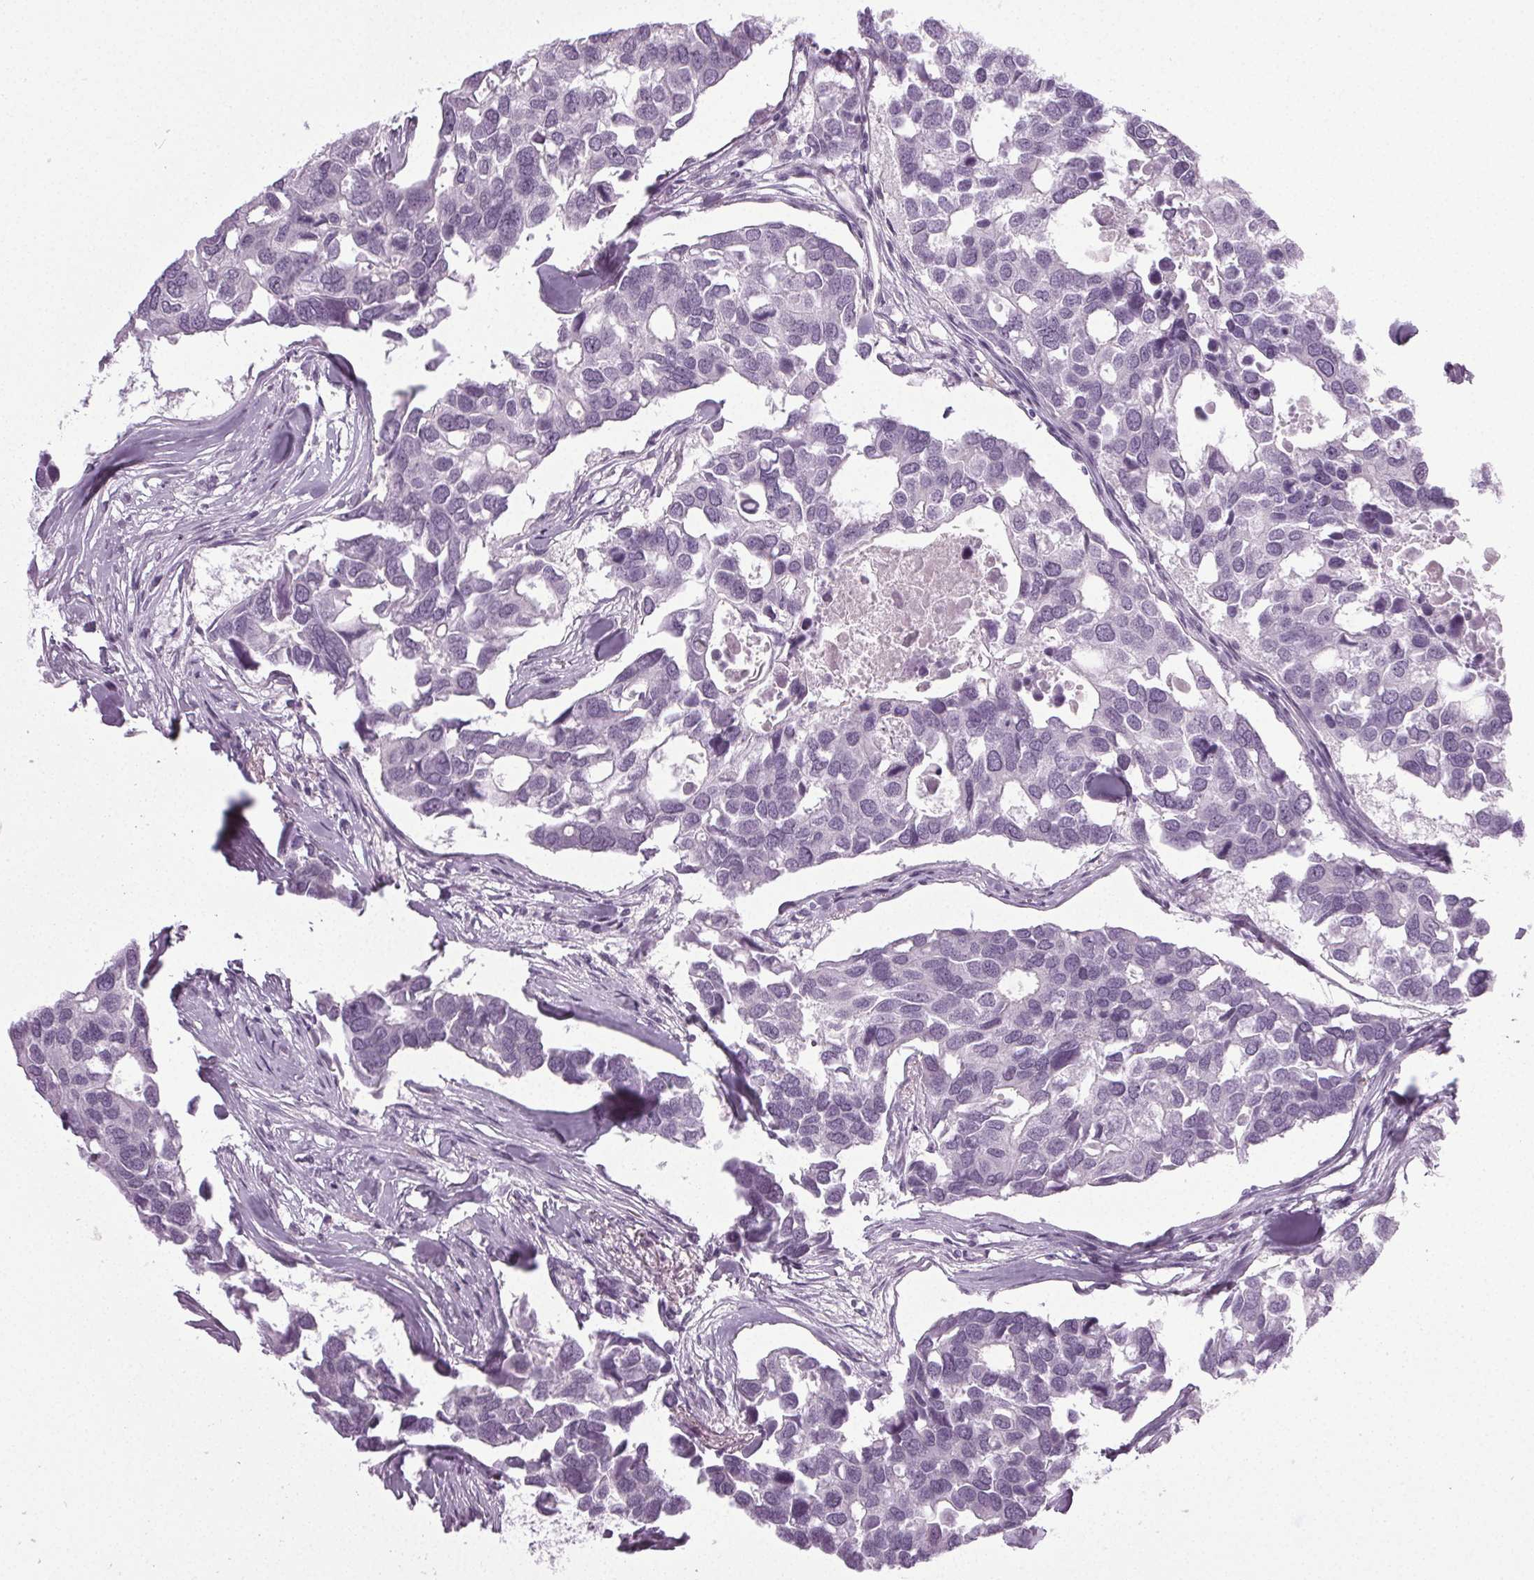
{"staining": {"intensity": "negative", "quantity": "none", "location": "none"}, "tissue": "breast cancer", "cell_type": "Tumor cells", "image_type": "cancer", "snomed": [{"axis": "morphology", "description": "Duct carcinoma"}, {"axis": "topography", "description": "Breast"}], "caption": "Protein analysis of breast intraductal carcinoma exhibits no significant staining in tumor cells.", "gene": "IGF2BP1", "patient": {"sex": "female", "age": 83}}